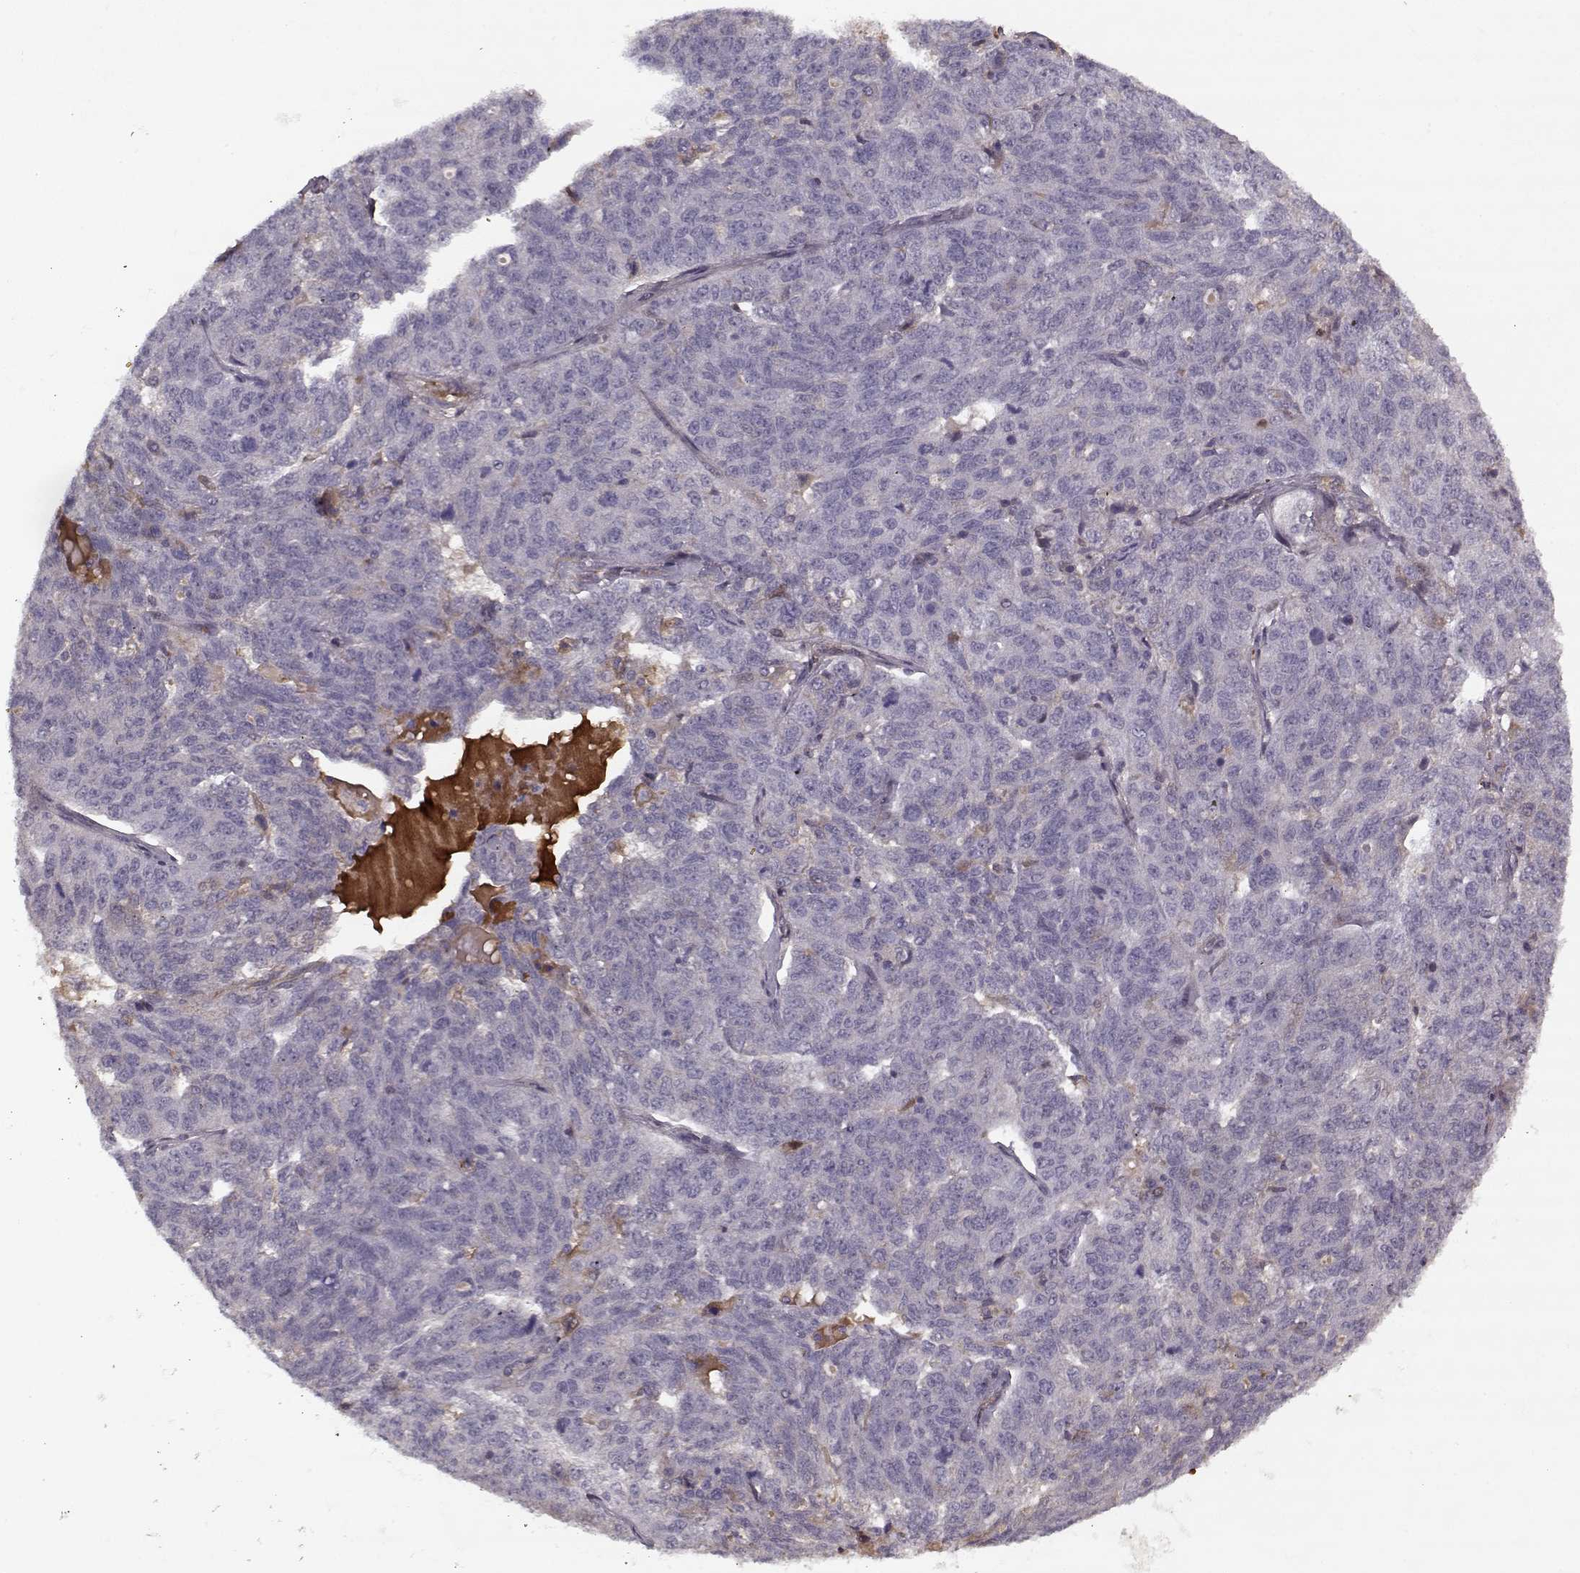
{"staining": {"intensity": "negative", "quantity": "none", "location": "none"}, "tissue": "ovarian cancer", "cell_type": "Tumor cells", "image_type": "cancer", "snomed": [{"axis": "morphology", "description": "Cystadenocarcinoma, serous, NOS"}, {"axis": "topography", "description": "Ovary"}], "caption": "Histopathology image shows no protein expression in tumor cells of ovarian cancer (serous cystadenocarcinoma) tissue.", "gene": "AFM", "patient": {"sex": "female", "age": 71}}